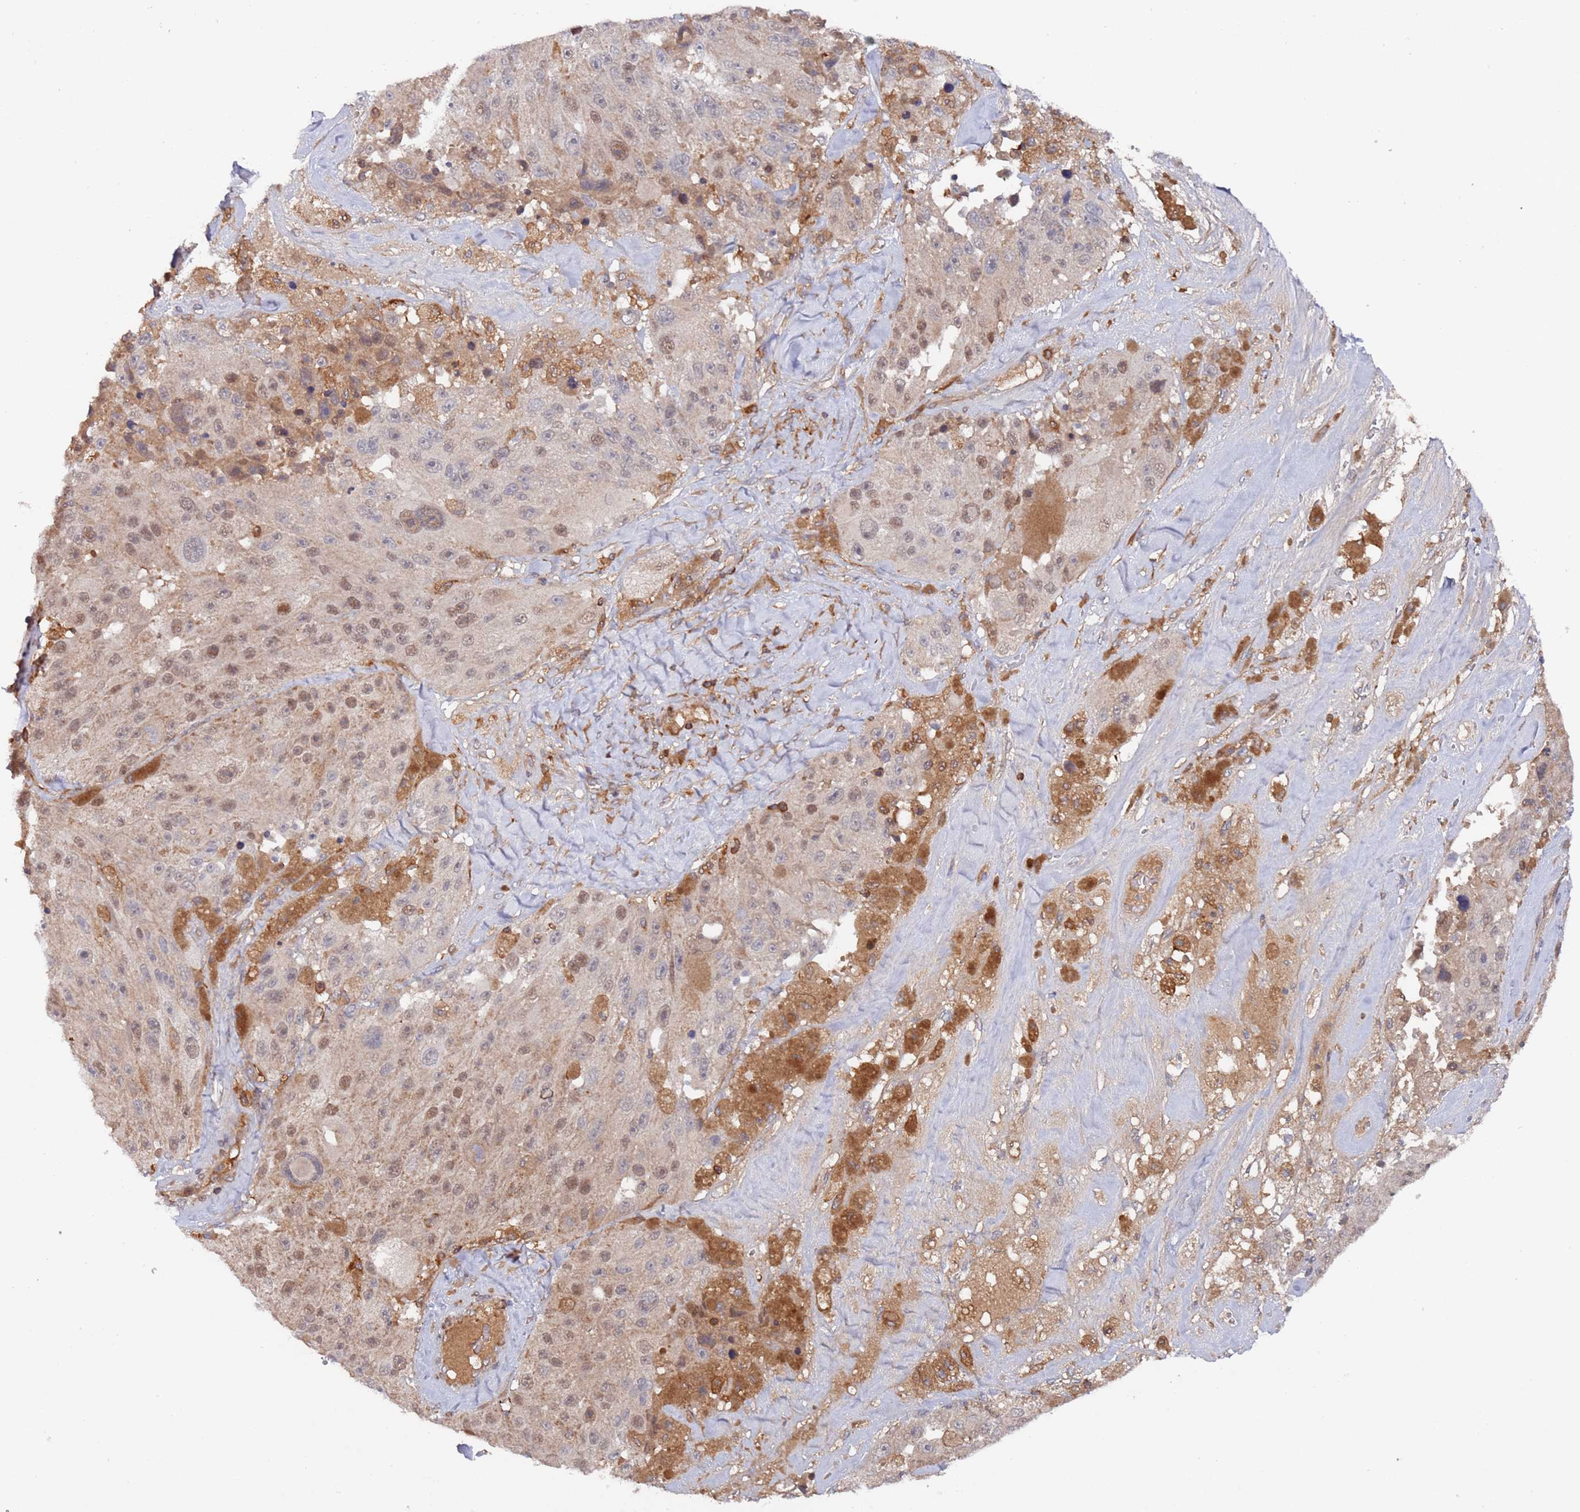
{"staining": {"intensity": "weak", "quantity": "25%-75%", "location": "cytoplasmic/membranous,nuclear"}, "tissue": "melanoma", "cell_type": "Tumor cells", "image_type": "cancer", "snomed": [{"axis": "morphology", "description": "Malignant melanoma, Metastatic site"}, {"axis": "topography", "description": "Lymph node"}], "caption": "A brown stain labels weak cytoplasmic/membranous and nuclear positivity of a protein in human melanoma tumor cells. The staining was performed using DAB, with brown indicating positive protein expression. Nuclei are stained blue with hematoxylin.", "gene": "DDX60", "patient": {"sex": "male", "age": 62}}